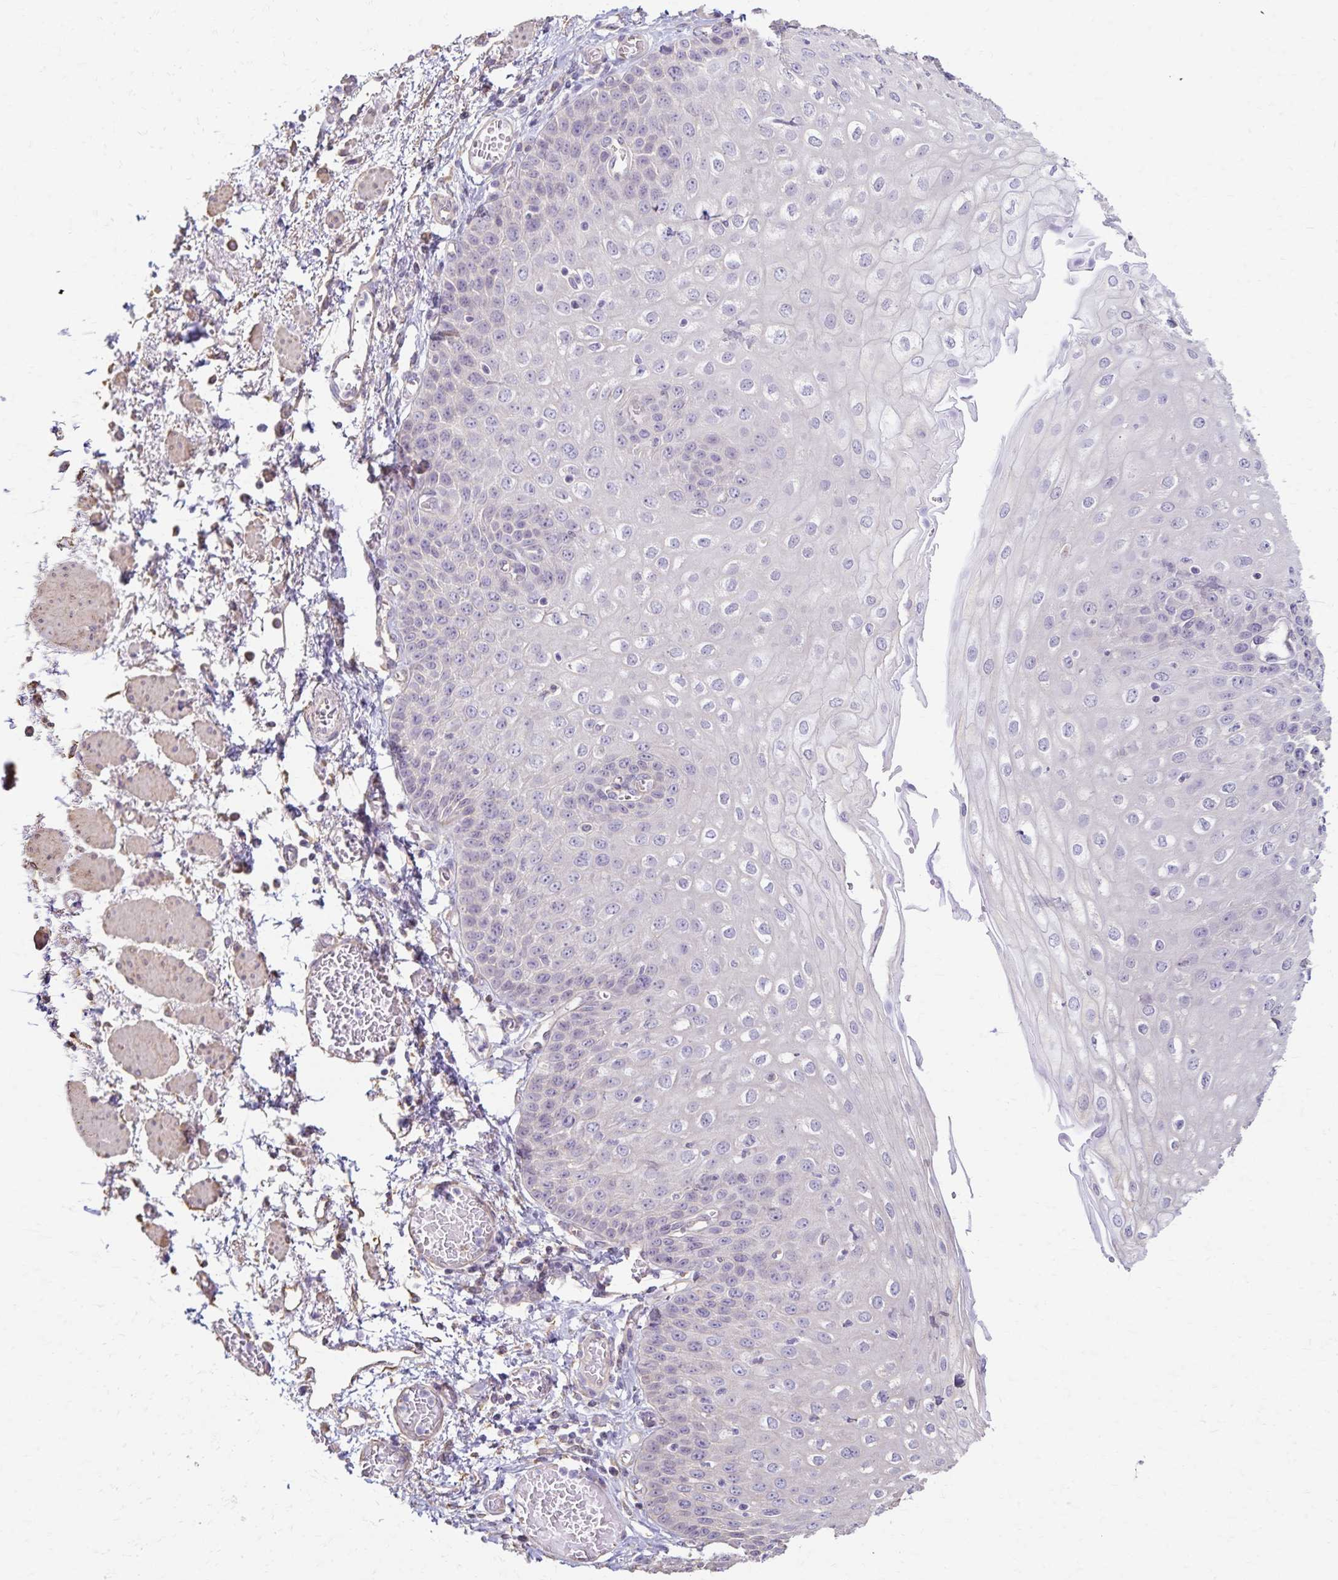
{"staining": {"intensity": "negative", "quantity": "none", "location": "none"}, "tissue": "esophagus", "cell_type": "Squamous epithelial cells", "image_type": "normal", "snomed": [{"axis": "morphology", "description": "Normal tissue, NOS"}, {"axis": "morphology", "description": "Adenocarcinoma, NOS"}, {"axis": "topography", "description": "Esophagus"}], "caption": "Immunohistochemistry (IHC) micrograph of normal esophagus stained for a protein (brown), which exhibits no positivity in squamous epithelial cells.", "gene": "KISS1", "patient": {"sex": "male", "age": 81}}